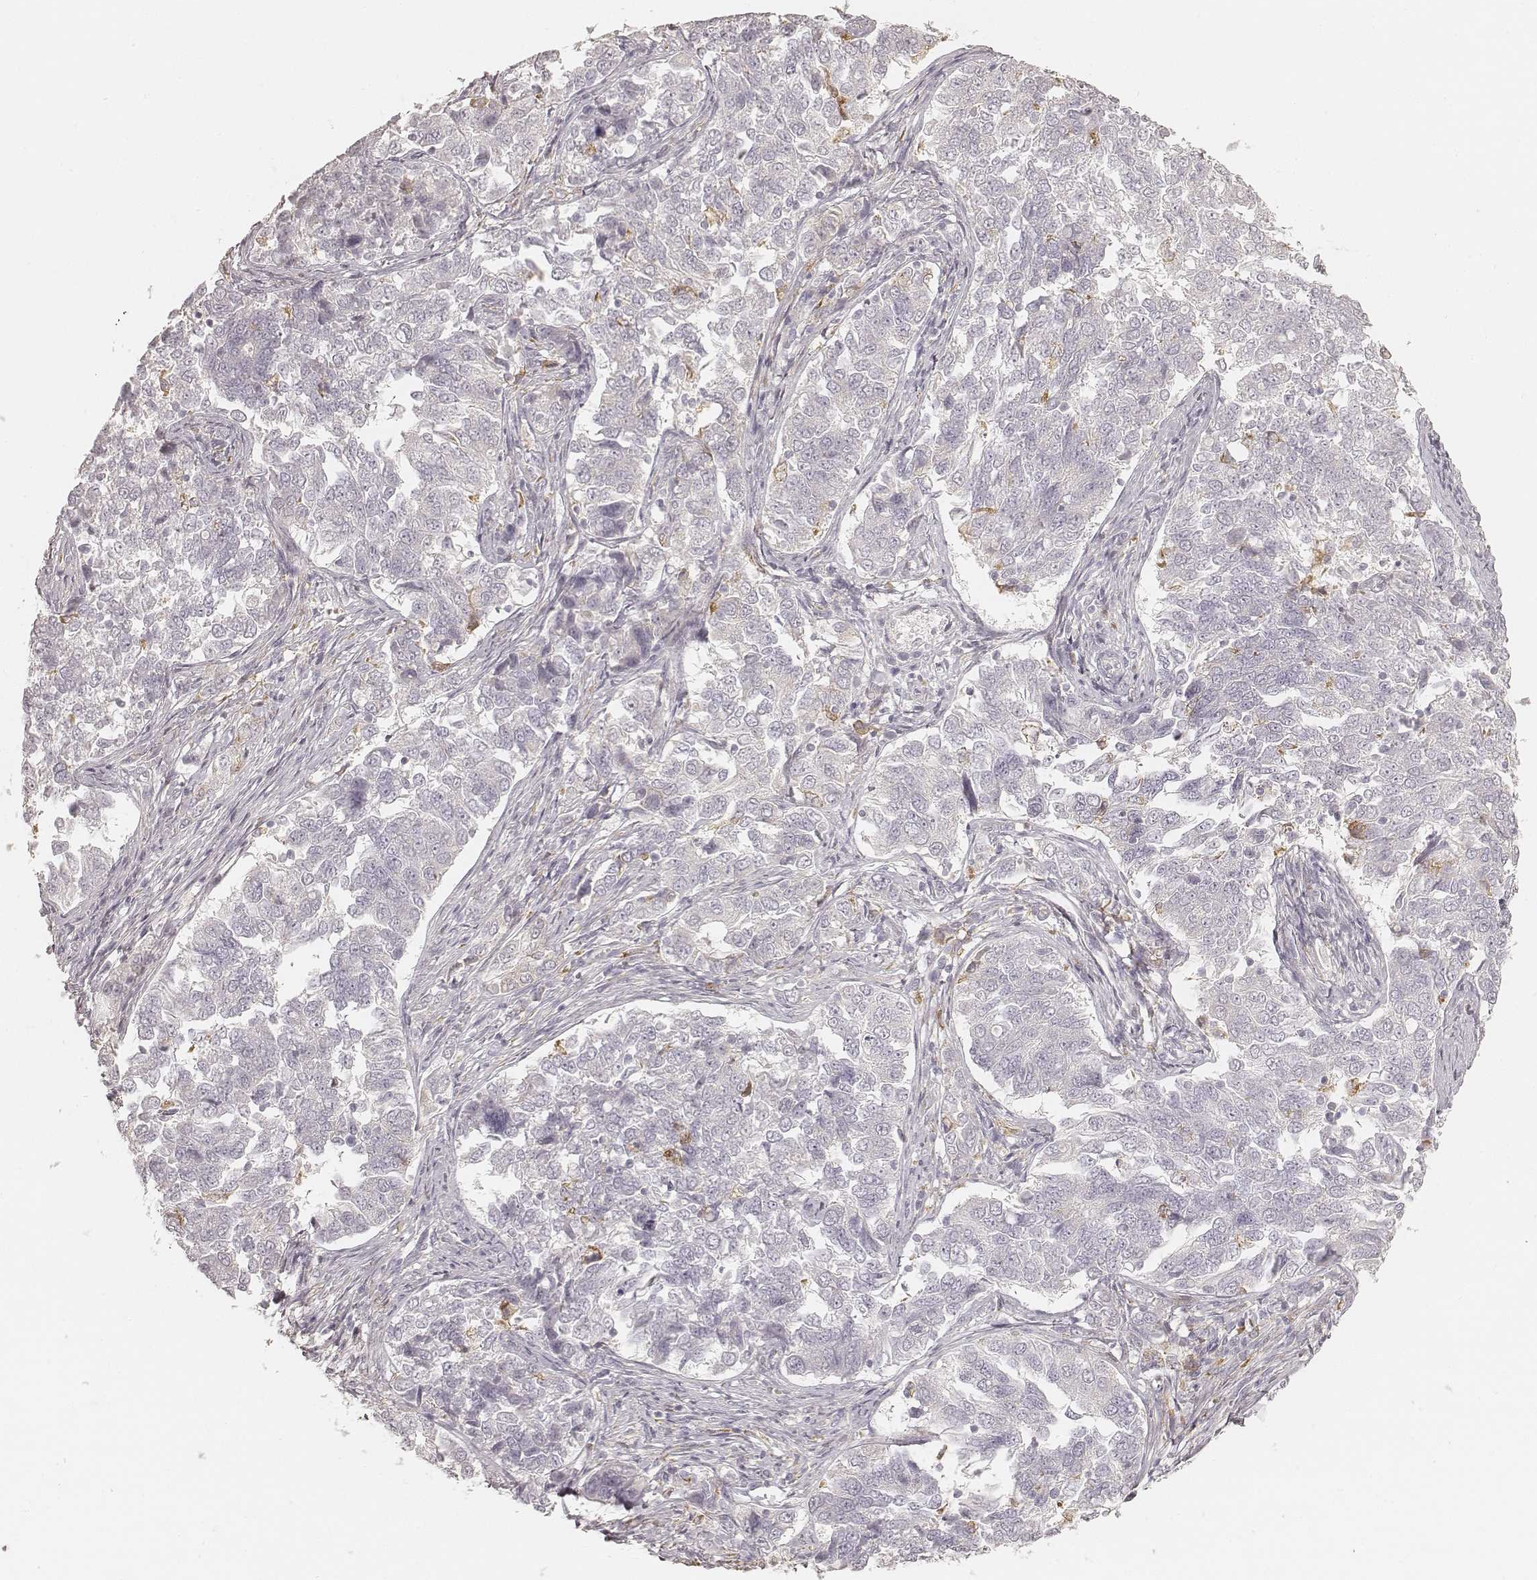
{"staining": {"intensity": "negative", "quantity": "none", "location": "none"}, "tissue": "endometrial cancer", "cell_type": "Tumor cells", "image_type": "cancer", "snomed": [{"axis": "morphology", "description": "Adenocarcinoma, NOS"}, {"axis": "topography", "description": "Endometrium"}], "caption": "This is an immunohistochemistry image of endometrial cancer (adenocarcinoma). There is no expression in tumor cells.", "gene": "FMNL2", "patient": {"sex": "female", "age": 43}}